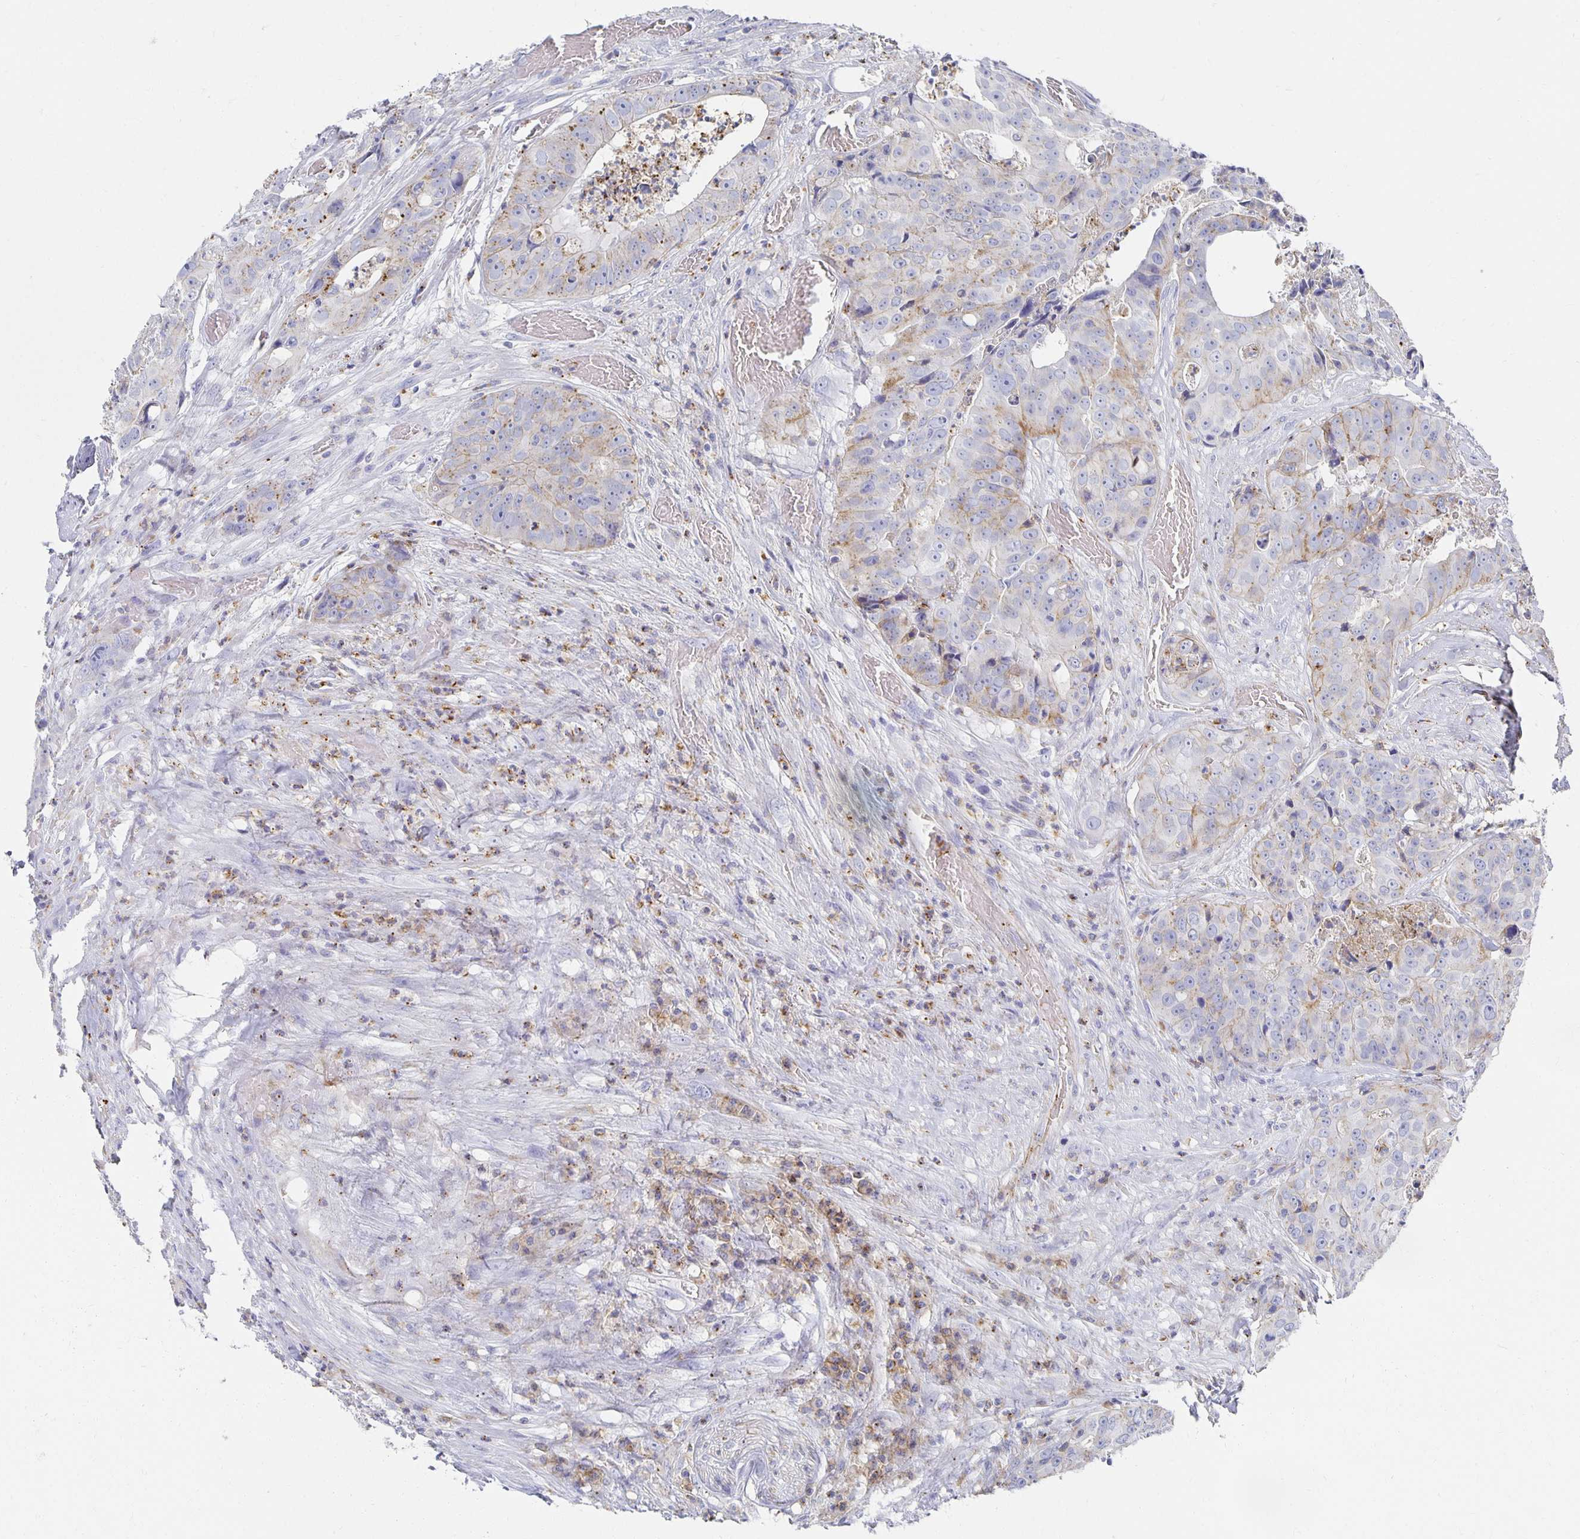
{"staining": {"intensity": "moderate", "quantity": "<25%", "location": "cytoplasmic/membranous"}, "tissue": "colorectal cancer", "cell_type": "Tumor cells", "image_type": "cancer", "snomed": [{"axis": "morphology", "description": "Adenocarcinoma, NOS"}, {"axis": "topography", "description": "Rectum"}], "caption": "Moderate cytoplasmic/membranous staining is seen in approximately <25% of tumor cells in adenocarcinoma (colorectal).", "gene": "TAAR1", "patient": {"sex": "female", "age": 62}}